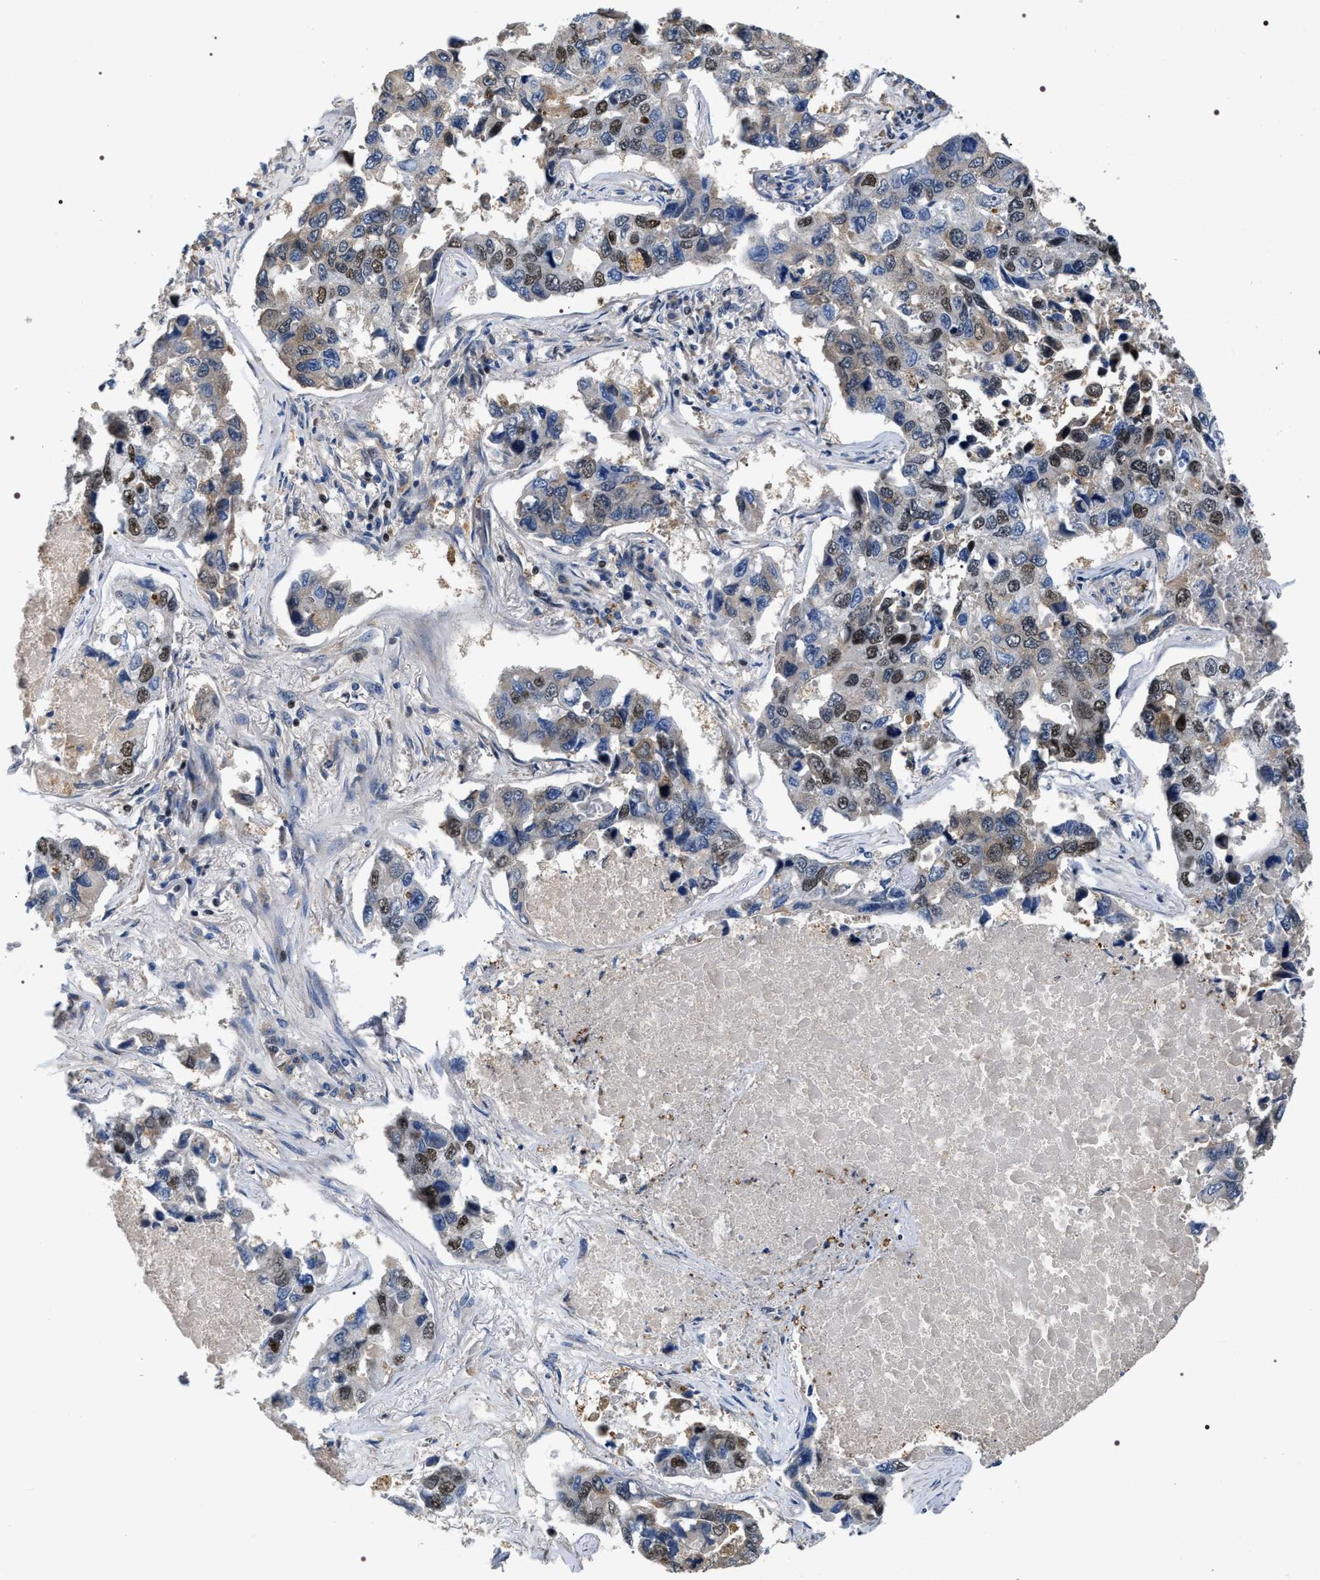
{"staining": {"intensity": "moderate", "quantity": "25%-75%", "location": "nuclear"}, "tissue": "lung cancer", "cell_type": "Tumor cells", "image_type": "cancer", "snomed": [{"axis": "morphology", "description": "Adenocarcinoma, NOS"}, {"axis": "topography", "description": "Lung"}], "caption": "The micrograph demonstrates staining of lung cancer, revealing moderate nuclear protein expression (brown color) within tumor cells.", "gene": "C7orf25", "patient": {"sex": "male", "age": 64}}